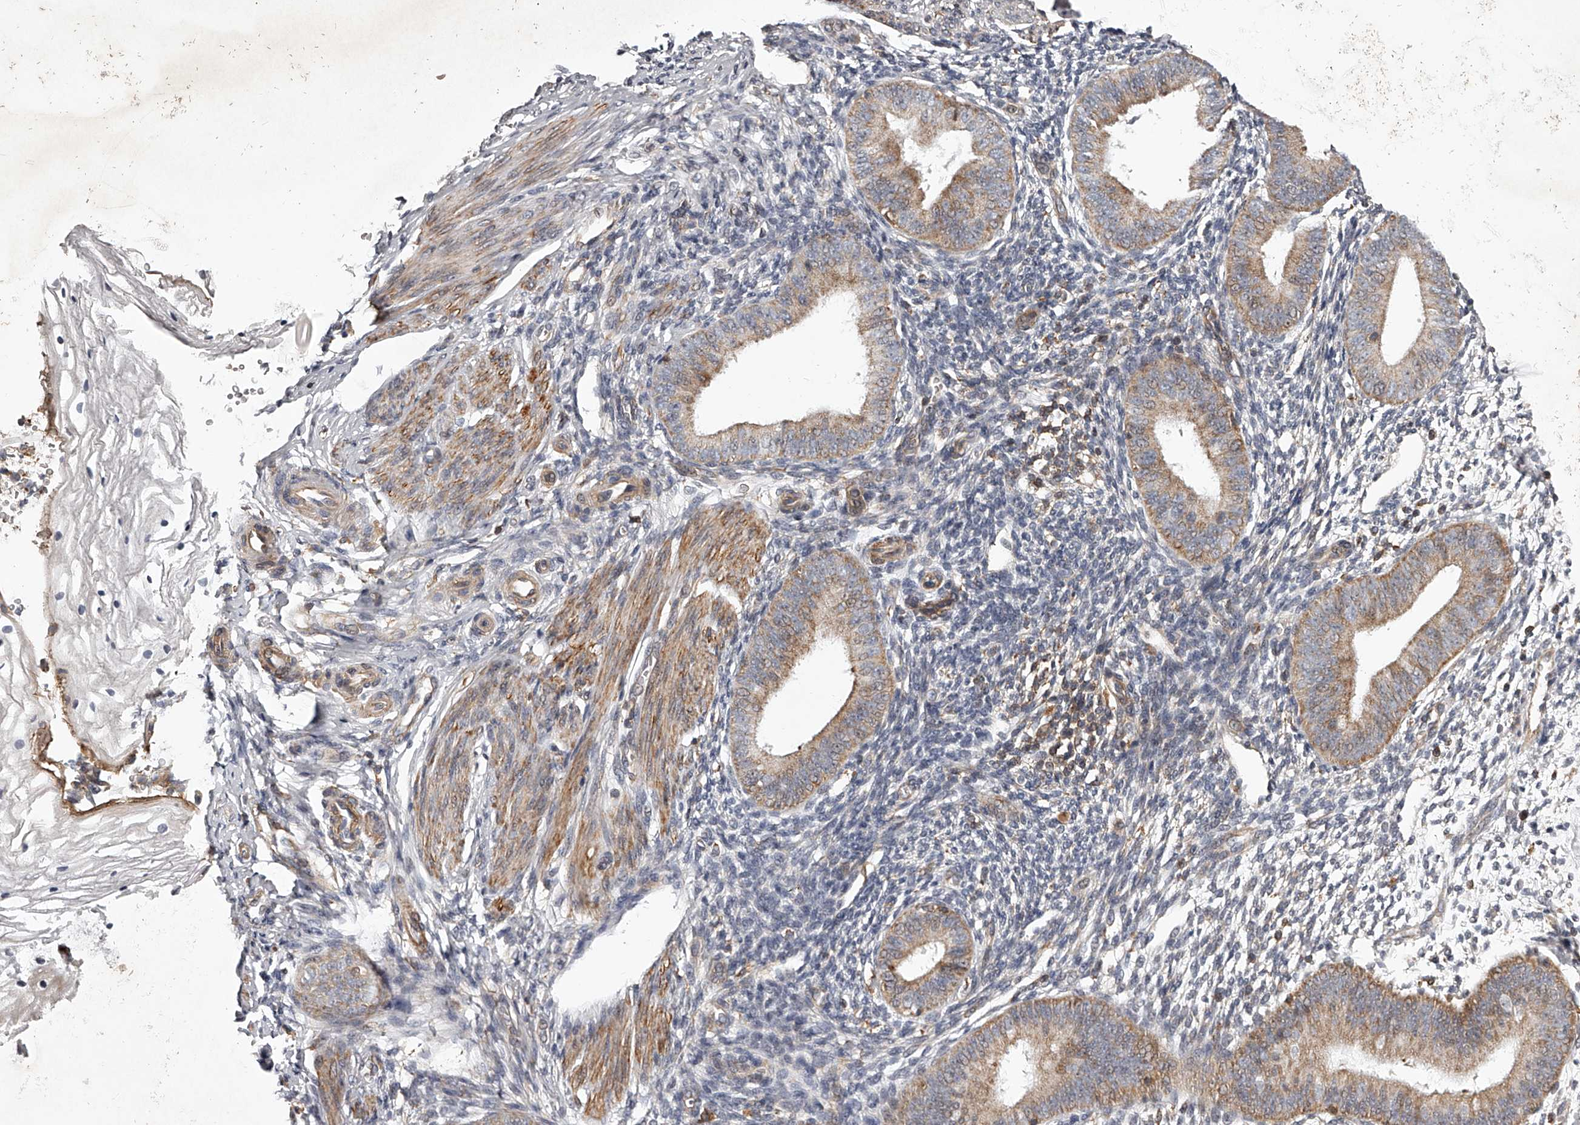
{"staining": {"intensity": "negative", "quantity": "none", "location": "none"}, "tissue": "endometrium", "cell_type": "Cells in endometrial stroma", "image_type": "normal", "snomed": [{"axis": "morphology", "description": "Normal tissue, NOS"}, {"axis": "topography", "description": "Uterus"}, {"axis": "topography", "description": "Endometrium"}], "caption": "There is no significant staining in cells in endometrial stroma of endometrium. The staining was performed using DAB to visualize the protein expression in brown, while the nuclei were stained in blue with hematoxylin (Magnification: 20x).", "gene": "RRP36", "patient": {"sex": "female", "age": 48}}